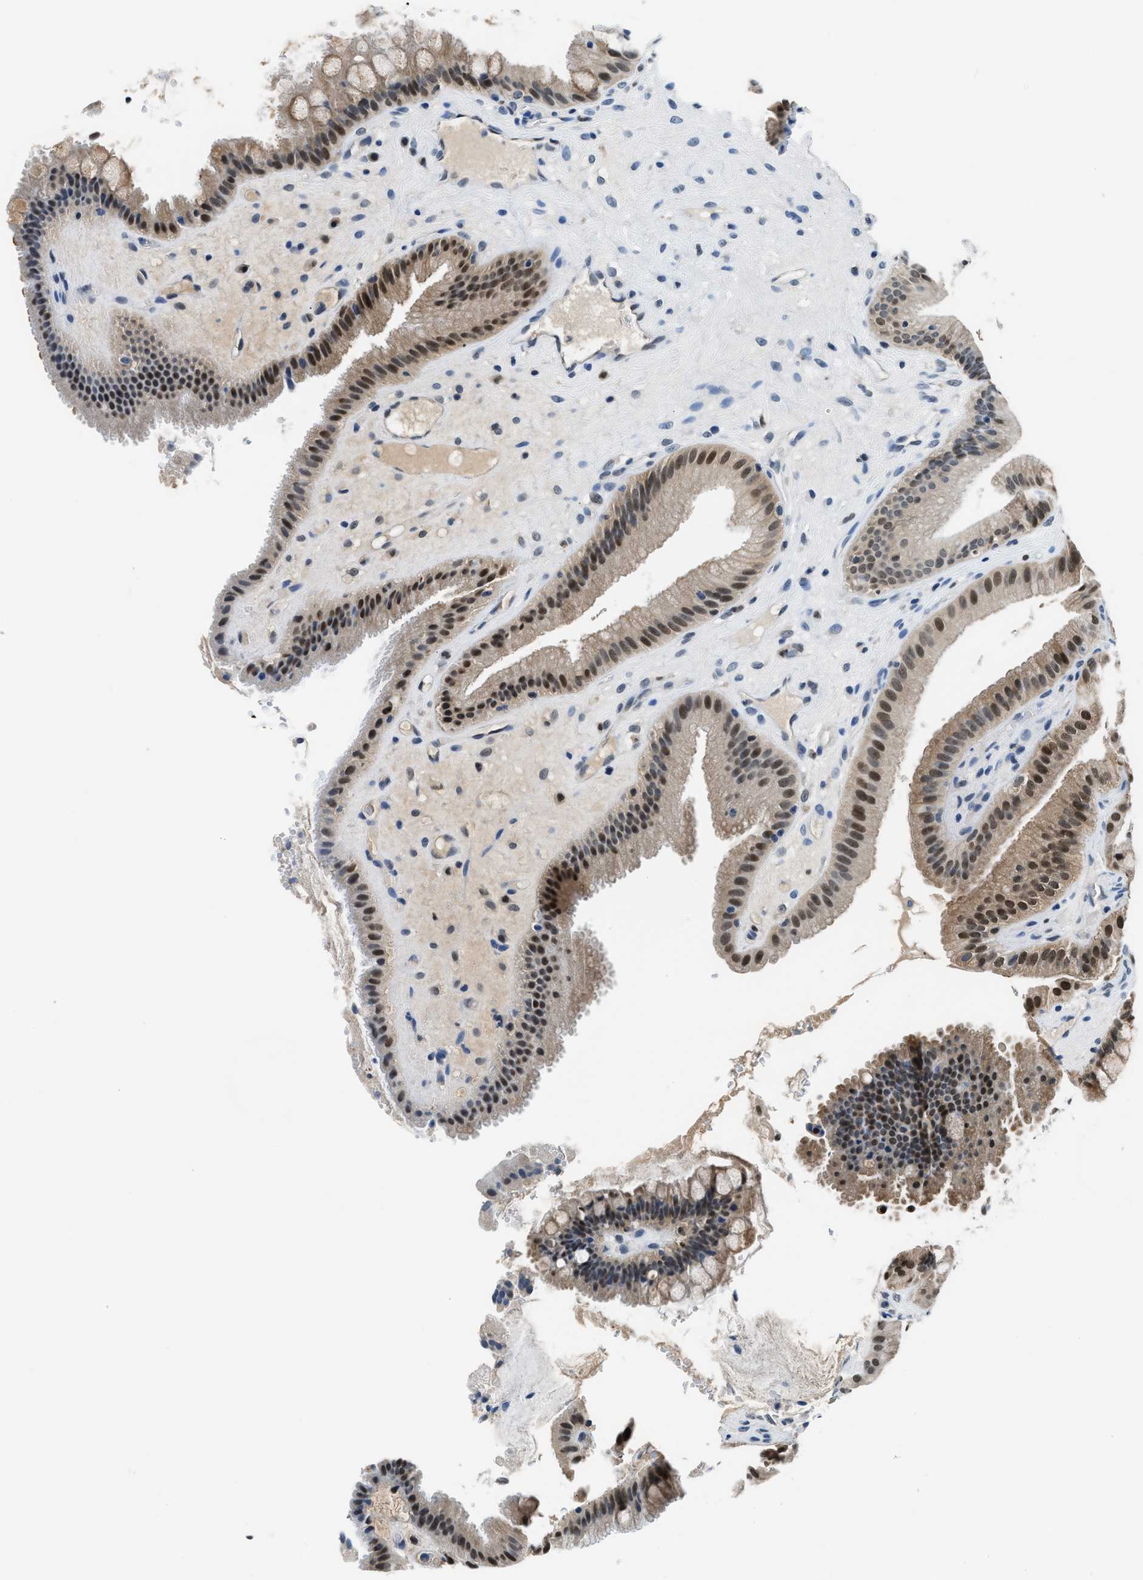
{"staining": {"intensity": "strong", "quantity": "25%-75%", "location": "cytoplasmic/membranous,nuclear"}, "tissue": "gallbladder", "cell_type": "Glandular cells", "image_type": "normal", "snomed": [{"axis": "morphology", "description": "Normal tissue, NOS"}, {"axis": "topography", "description": "Gallbladder"}], "caption": "Immunohistochemical staining of unremarkable gallbladder displays high levels of strong cytoplasmic/membranous,nuclear expression in approximately 25%-75% of glandular cells. The protein is stained brown, and the nuclei are stained in blue (DAB IHC with brightfield microscopy, high magnification).", "gene": "ALX1", "patient": {"sex": "male", "age": 49}}